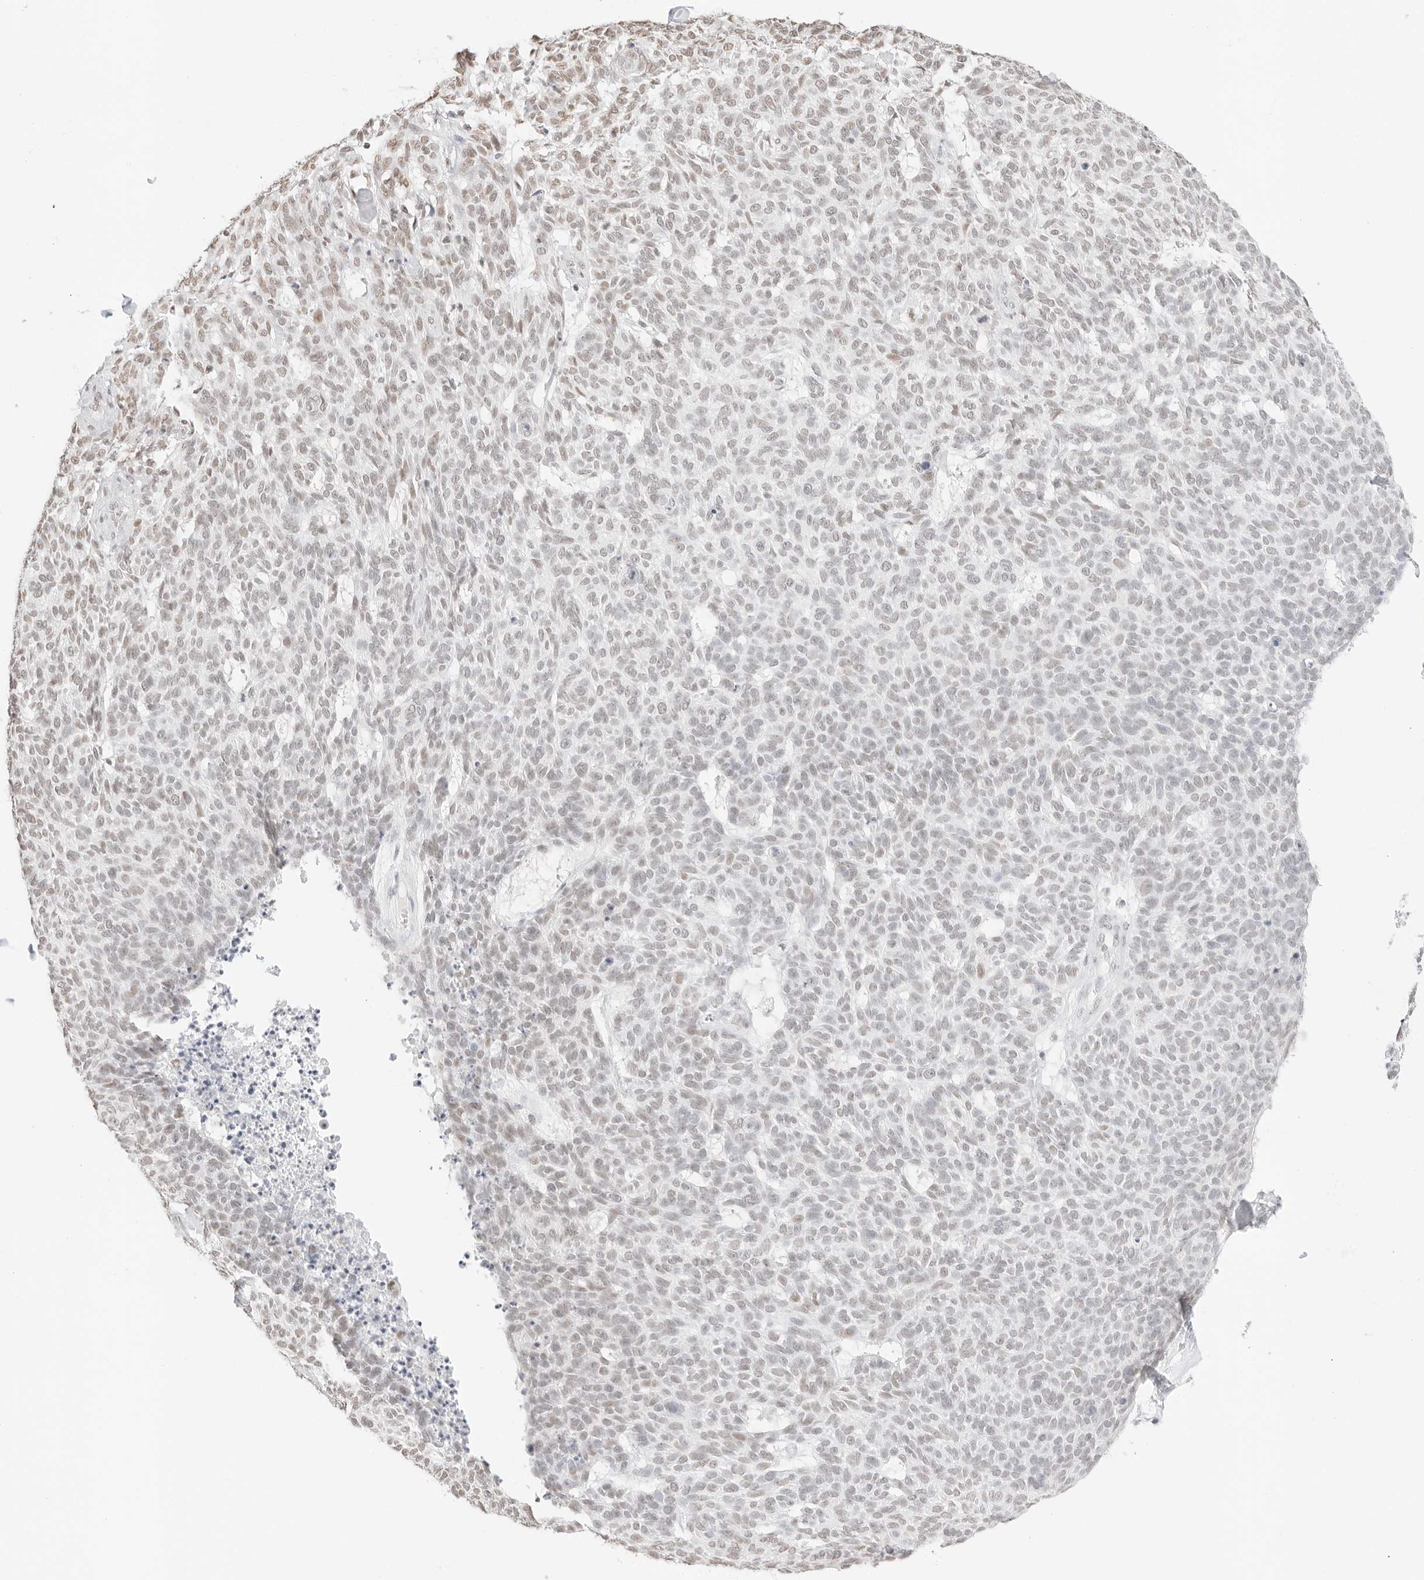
{"staining": {"intensity": "weak", "quantity": "25%-75%", "location": "nuclear"}, "tissue": "skin cancer", "cell_type": "Tumor cells", "image_type": "cancer", "snomed": [{"axis": "morphology", "description": "Squamous cell carcinoma, NOS"}, {"axis": "topography", "description": "Skin"}], "caption": "This histopathology image displays squamous cell carcinoma (skin) stained with IHC to label a protein in brown. The nuclear of tumor cells show weak positivity for the protein. Nuclei are counter-stained blue.", "gene": "FBLN5", "patient": {"sex": "female", "age": 90}}